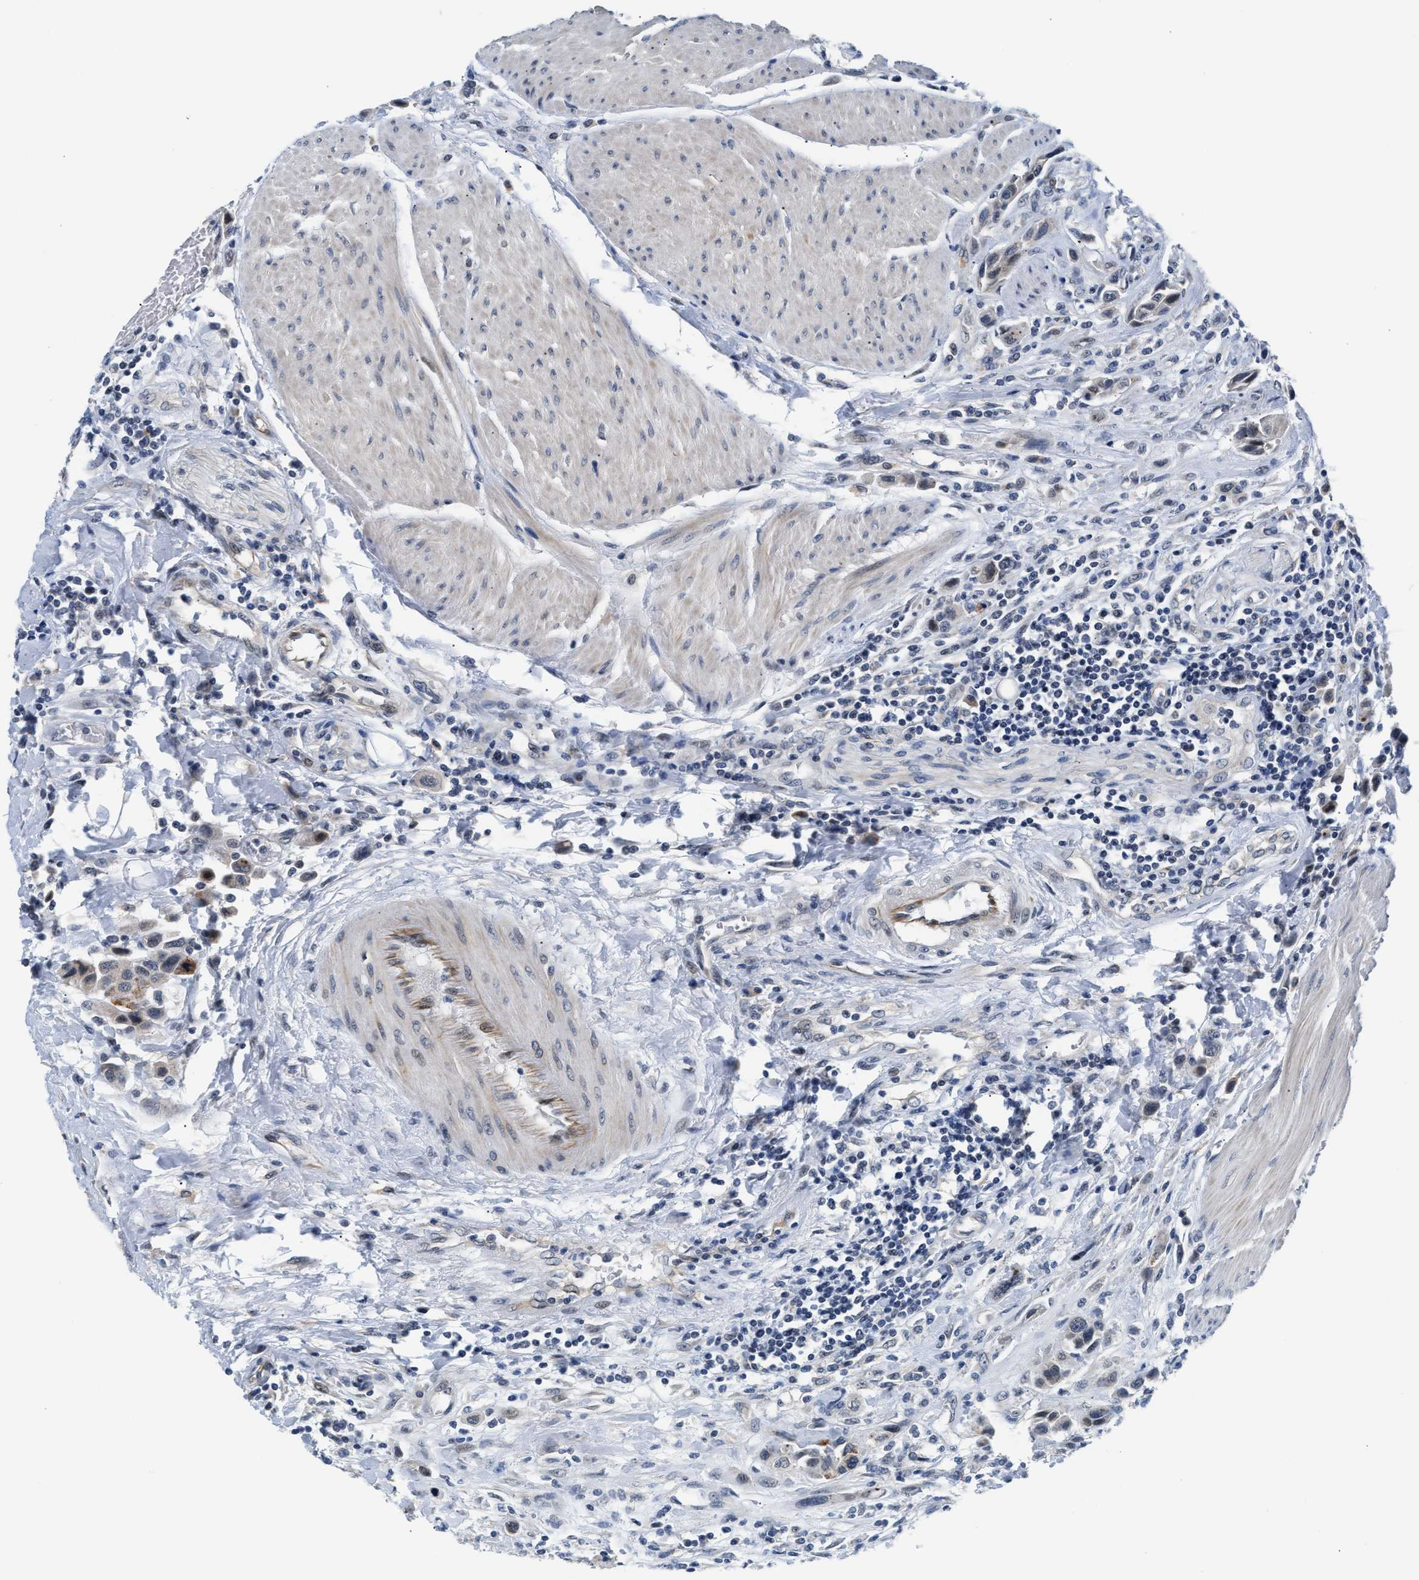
{"staining": {"intensity": "weak", "quantity": "25%-75%", "location": "cytoplasmic/membranous,nuclear"}, "tissue": "urothelial cancer", "cell_type": "Tumor cells", "image_type": "cancer", "snomed": [{"axis": "morphology", "description": "Urothelial carcinoma, High grade"}, {"axis": "topography", "description": "Urinary bladder"}], "caption": "Immunohistochemistry (IHC) histopathology image of neoplastic tissue: high-grade urothelial carcinoma stained using immunohistochemistry demonstrates low levels of weak protein expression localized specifically in the cytoplasmic/membranous and nuclear of tumor cells, appearing as a cytoplasmic/membranous and nuclear brown color.", "gene": "PPM1H", "patient": {"sex": "male", "age": 50}}